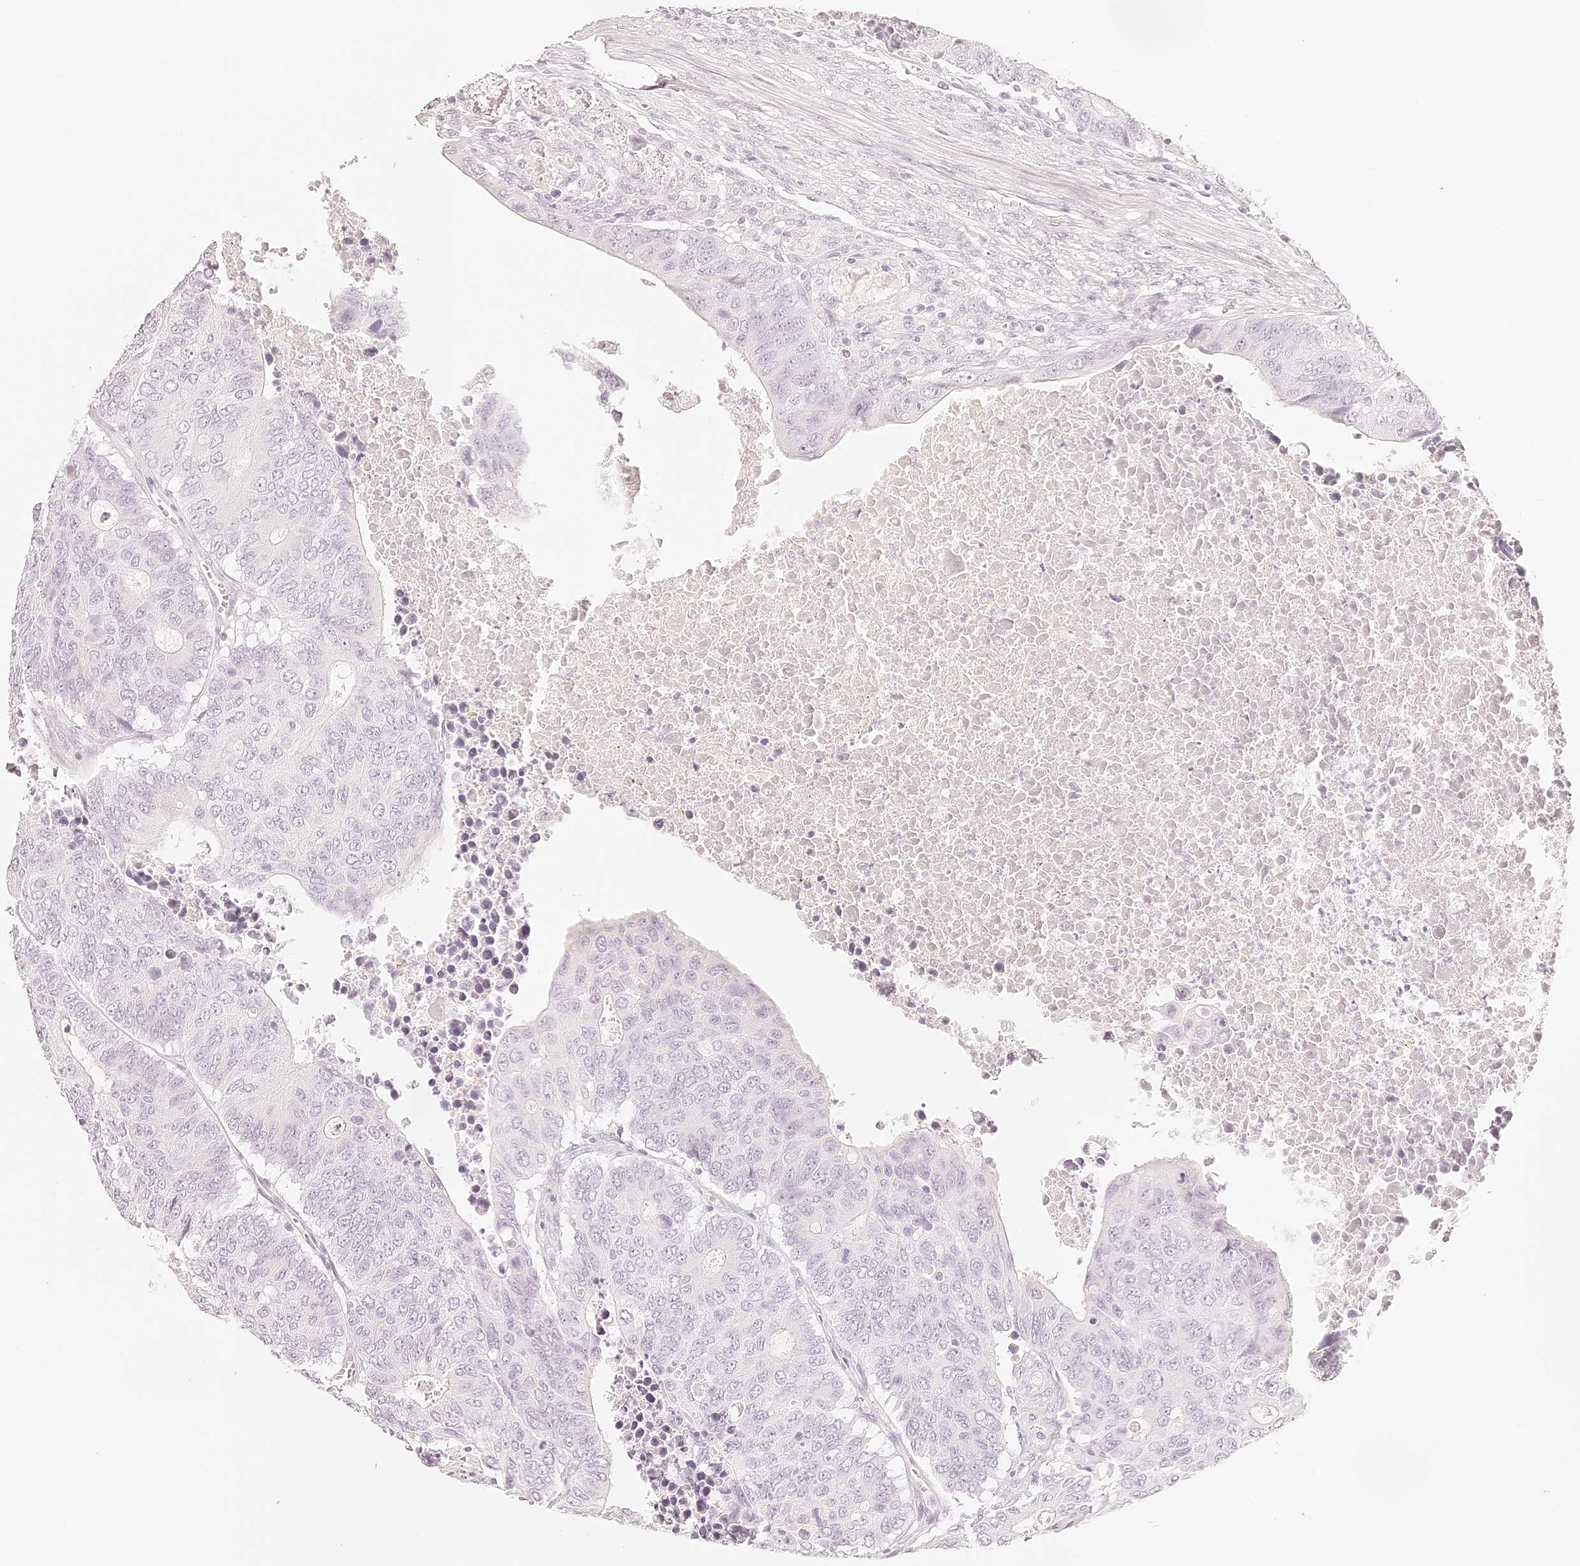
{"staining": {"intensity": "negative", "quantity": "none", "location": "none"}, "tissue": "colorectal cancer", "cell_type": "Tumor cells", "image_type": "cancer", "snomed": [{"axis": "morphology", "description": "Adenocarcinoma, NOS"}, {"axis": "topography", "description": "Colon"}], "caption": "This is an immunohistochemistry (IHC) micrograph of human colorectal adenocarcinoma. There is no positivity in tumor cells.", "gene": "TRIM45", "patient": {"sex": "male", "age": 87}}